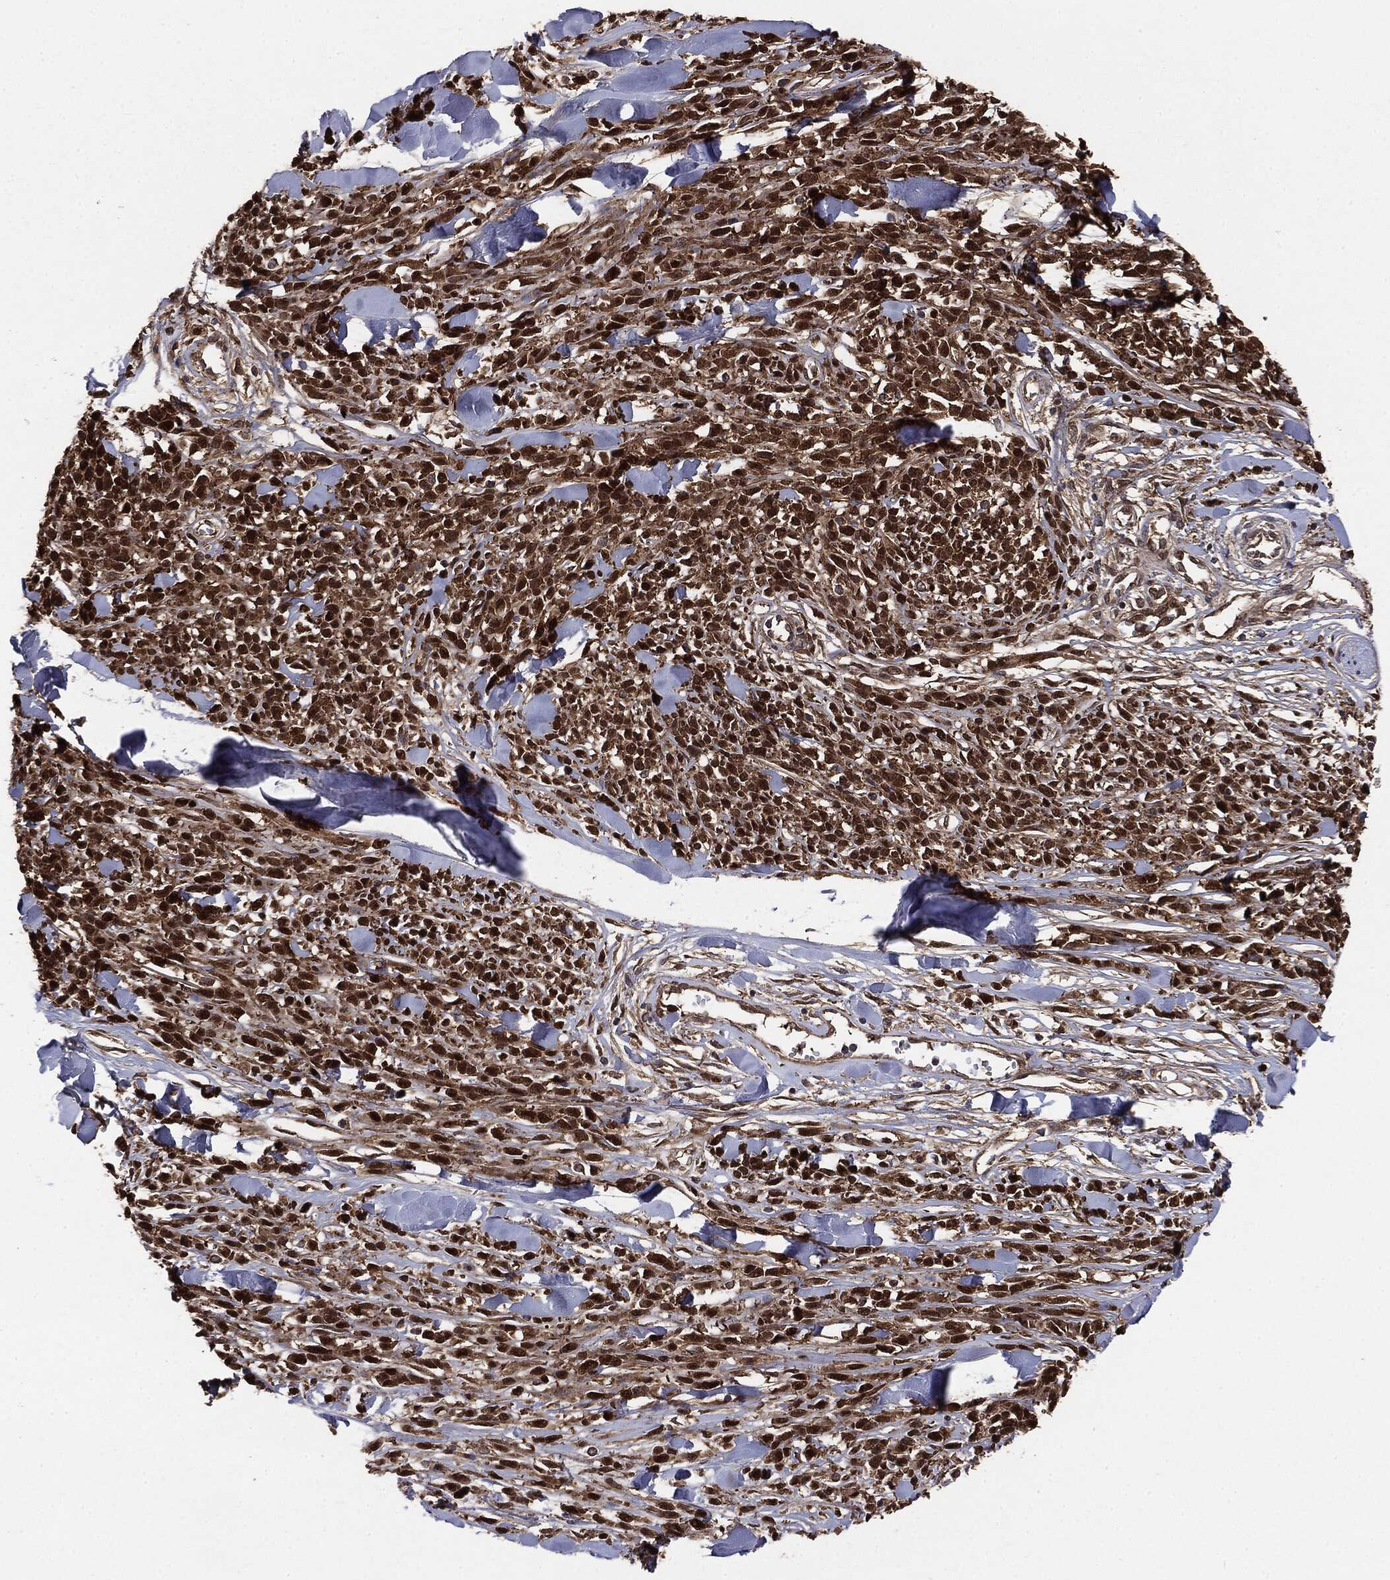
{"staining": {"intensity": "strong", "quantity": ">75%", "location": "cytoplasmic/membranous,nuclear"}, "tissue": "melanoma", "cell_type": "Tumor cells", "image_type": "cancer", "snomed": [{"axis": "morphology", "description": "Malignant melanoma, NOS"}, {"axis": "topography", "description": "Skin"}, {"axis": "topography", "description": "Skin of trunk"}], "caption": "Melanoma stained with DAB (3,3'-diaminobenzidine) immunohistochemistry reveals high levels of strong cytoplasmic/membranous and nuclear positivity in approximately >75% of tumor cells.", "gene": "NME1", "patient": {"sex": "male", "age": 74}}